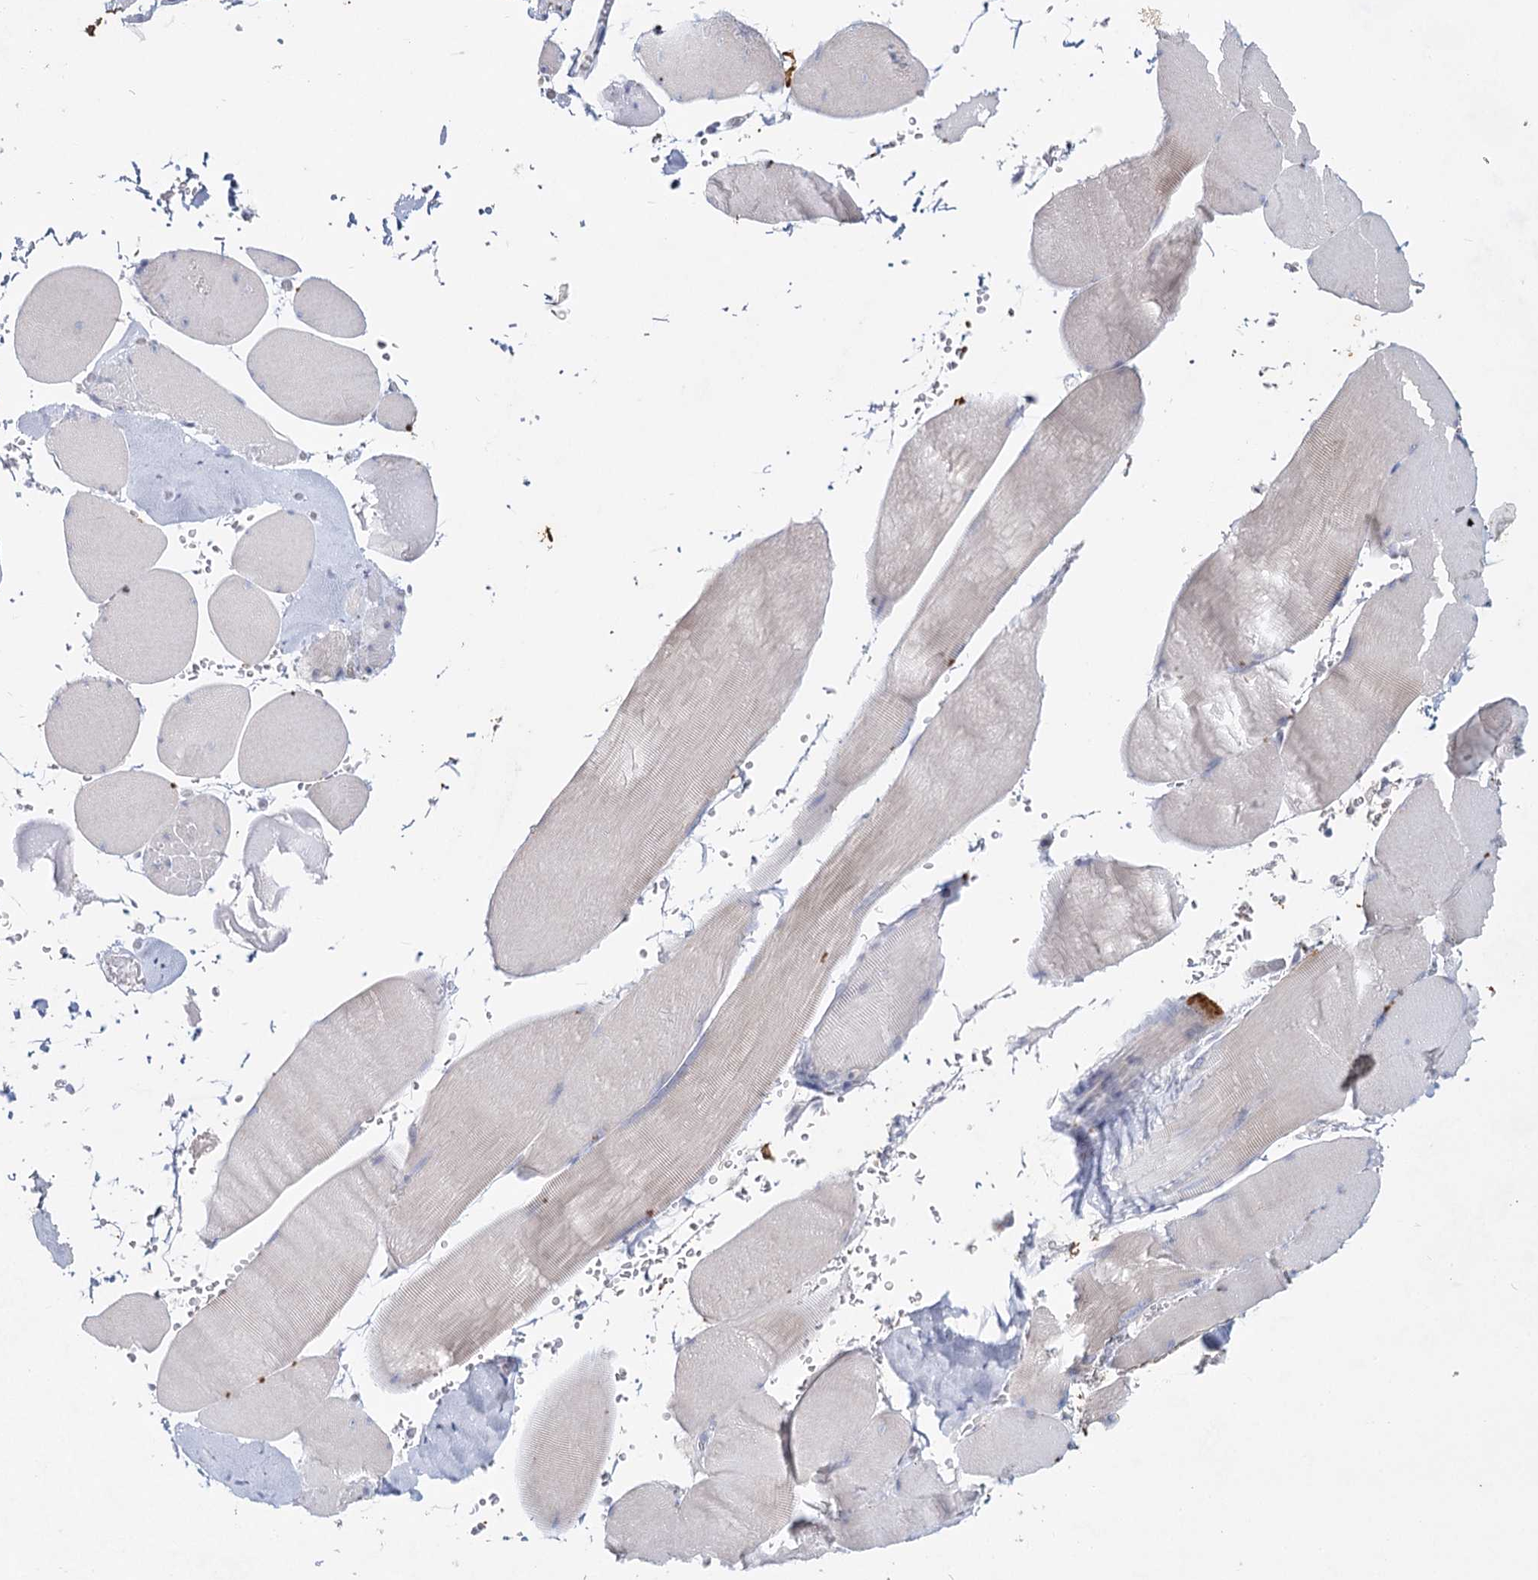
{"staining": {"intensity": "weak", "quantity": "<25%", "location": "cytoplasmic/membranous"}, "tissue": "skeletal muscle", "cell_type": "Myocytes", "image_type": "normal", "snomed": [{"axis": "morphology", "description": "Normal tissue, NOS"}, {"axis": "topography", "description": "Skeletal muscle"}, {"axis": "topography", "description": "Head-Neck"}], "caption": "Immunohistochemical staining of normal human skeletal muscle exhibits no significant expression in myocytes.", "gene": "CCDC73", "patient": {"sex": "male", "age": 66}}